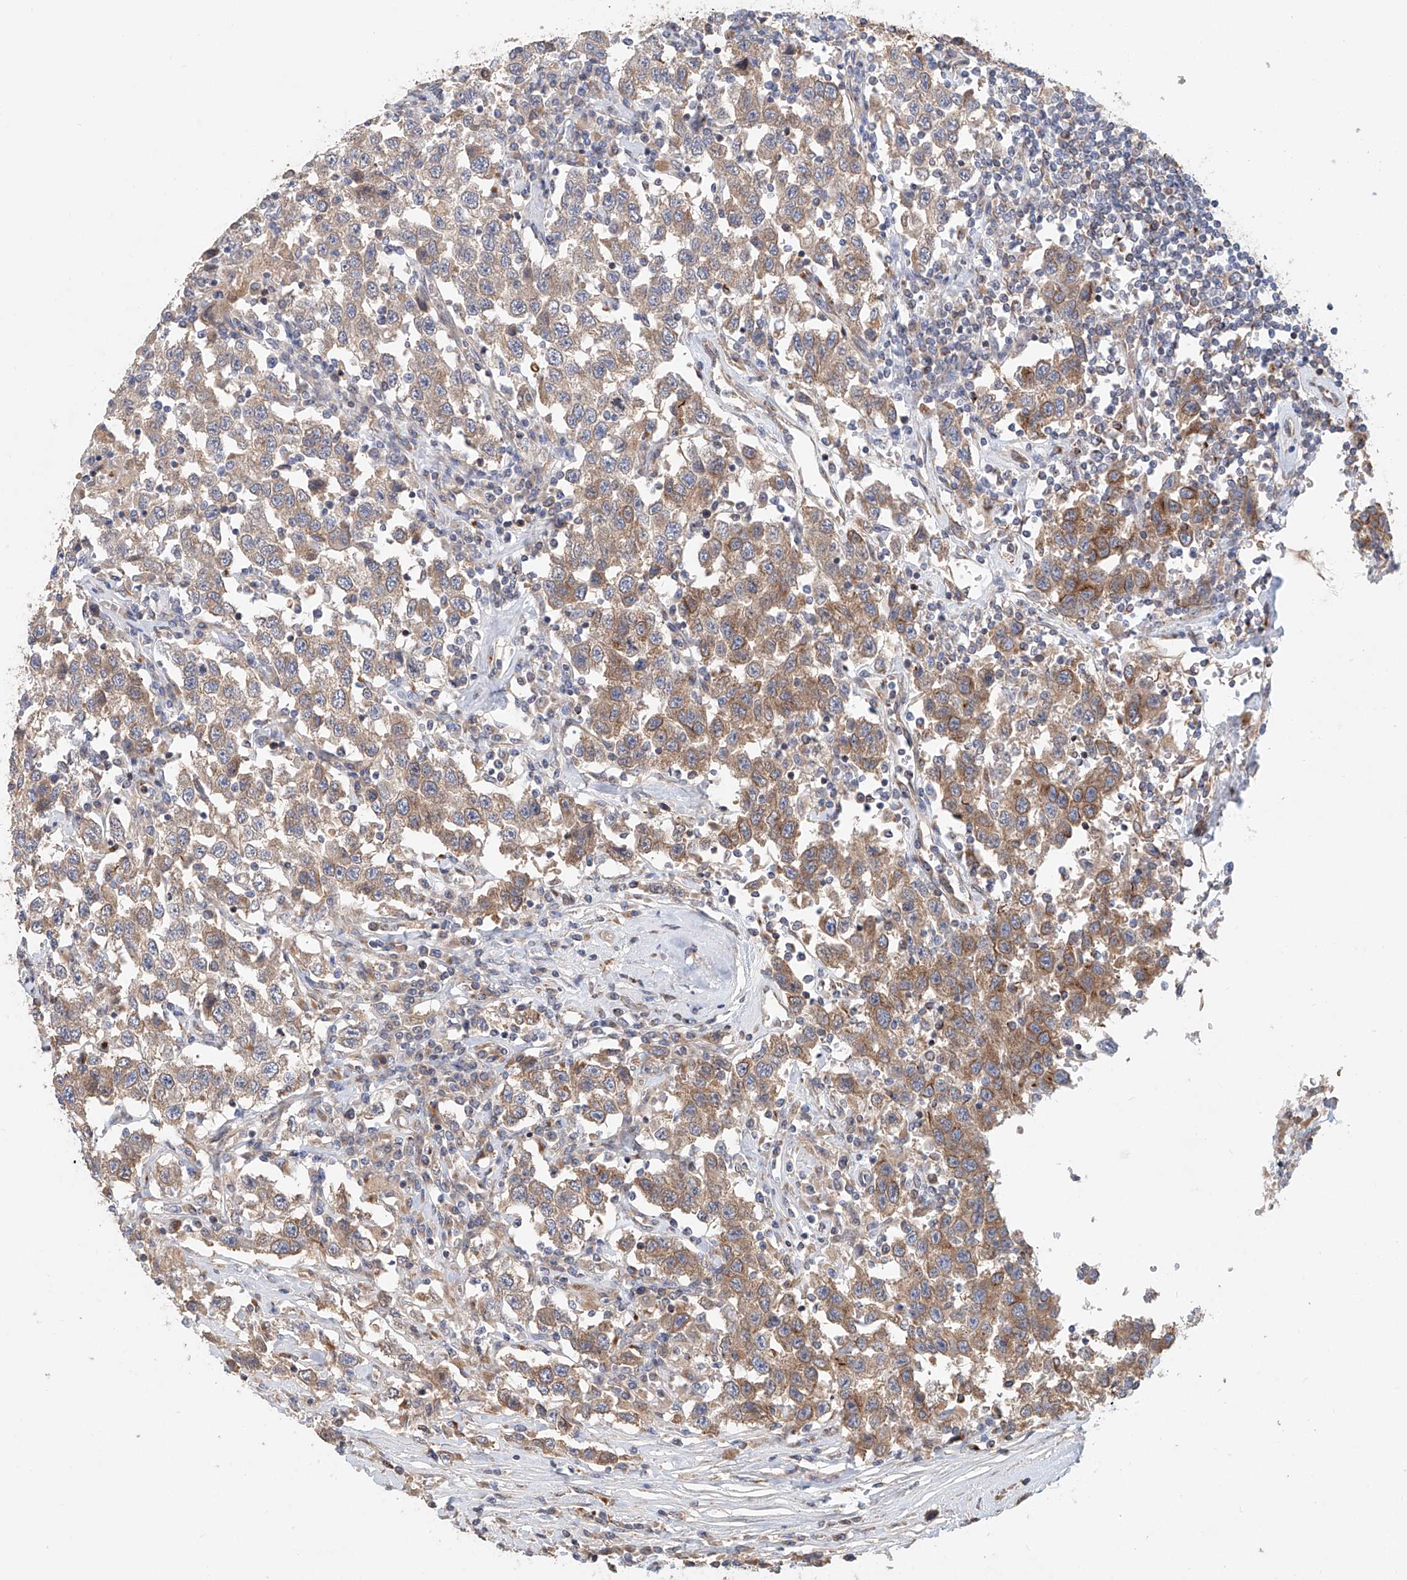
{"staining": {"intensity": "moderate", "quantity": ">75%", "location": "cytoplasmic/membranous"}, "tissue": "testis cancer", "cell_type": "Tumor cells", "image_type": "cancer", "snomed": [{"axis": "morphology", "description": "Seminoma, NOS"}, {"axis": "topography", "description": "Testis"}], "caption": "This photomicrograph exhibits immunohistochemistry (IHC) staining of human testis cancer (seminoma), with medium moderate cytoplasmic/membranous positivity in about >75% of tumor cells.", "gene": "HGSNAT", "patient": {"sex": "male", "age": 41}}